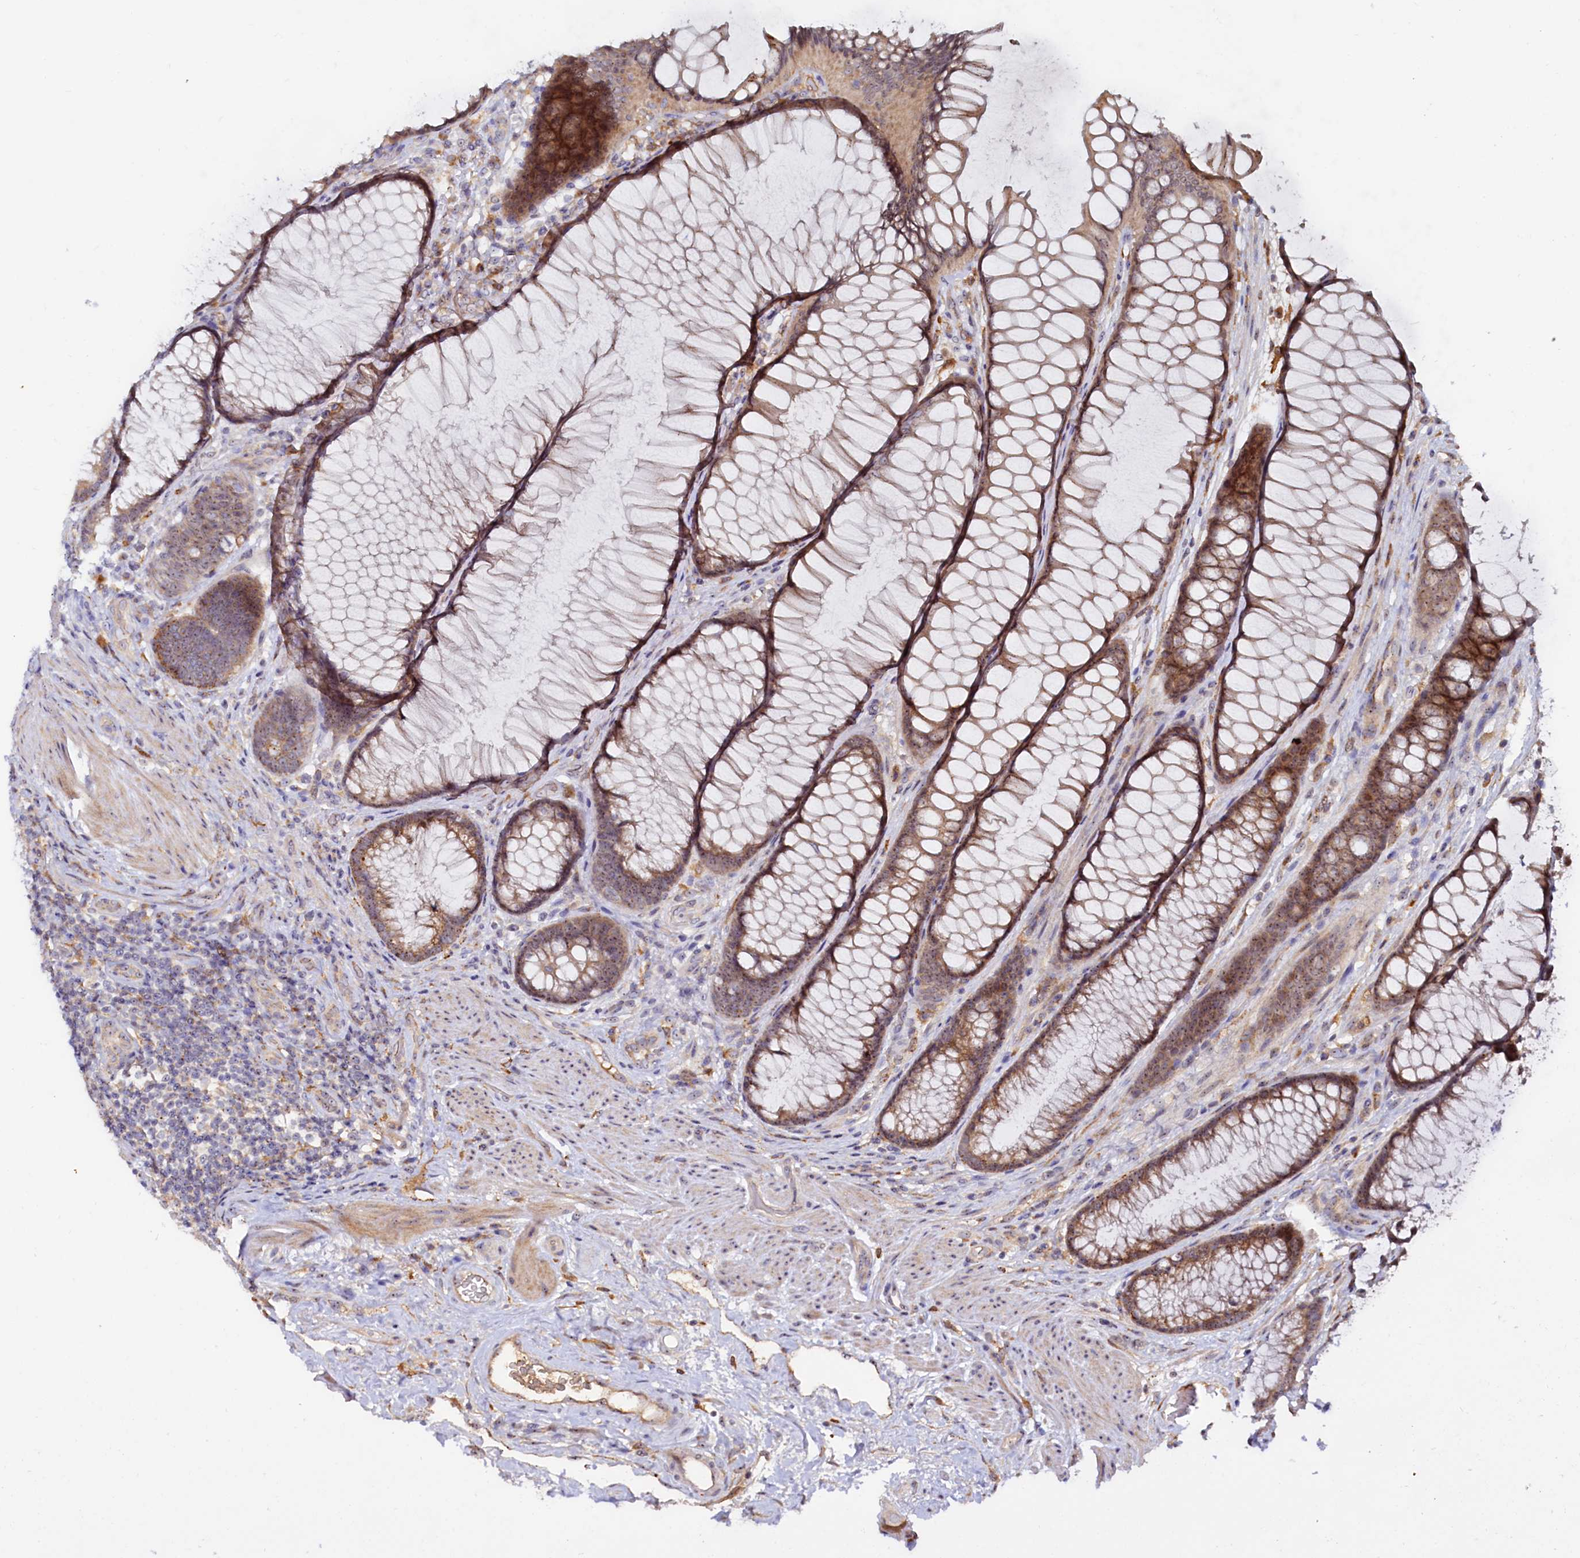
{"staining": {"intensity": "weak", "quantity": ">75%", "location": "cytoplasmic/membranous"}, "tissue": "colon", "cell_type": "Endothelial cells", "image_type": "normal", "snomed": [{"axis": "morphology", "description": "Normal tissue, NOS"}, {"axis": "topography", "description": "Colon"}], "caption": "This is a histology image of immunohistochemistry staining of unremarkable colon, which shows weak positivity in the cytoplasmic/membranous of endothelial cells.", "gene": "RGS7BP", "patient": {"sex": "female", "age": 82}}